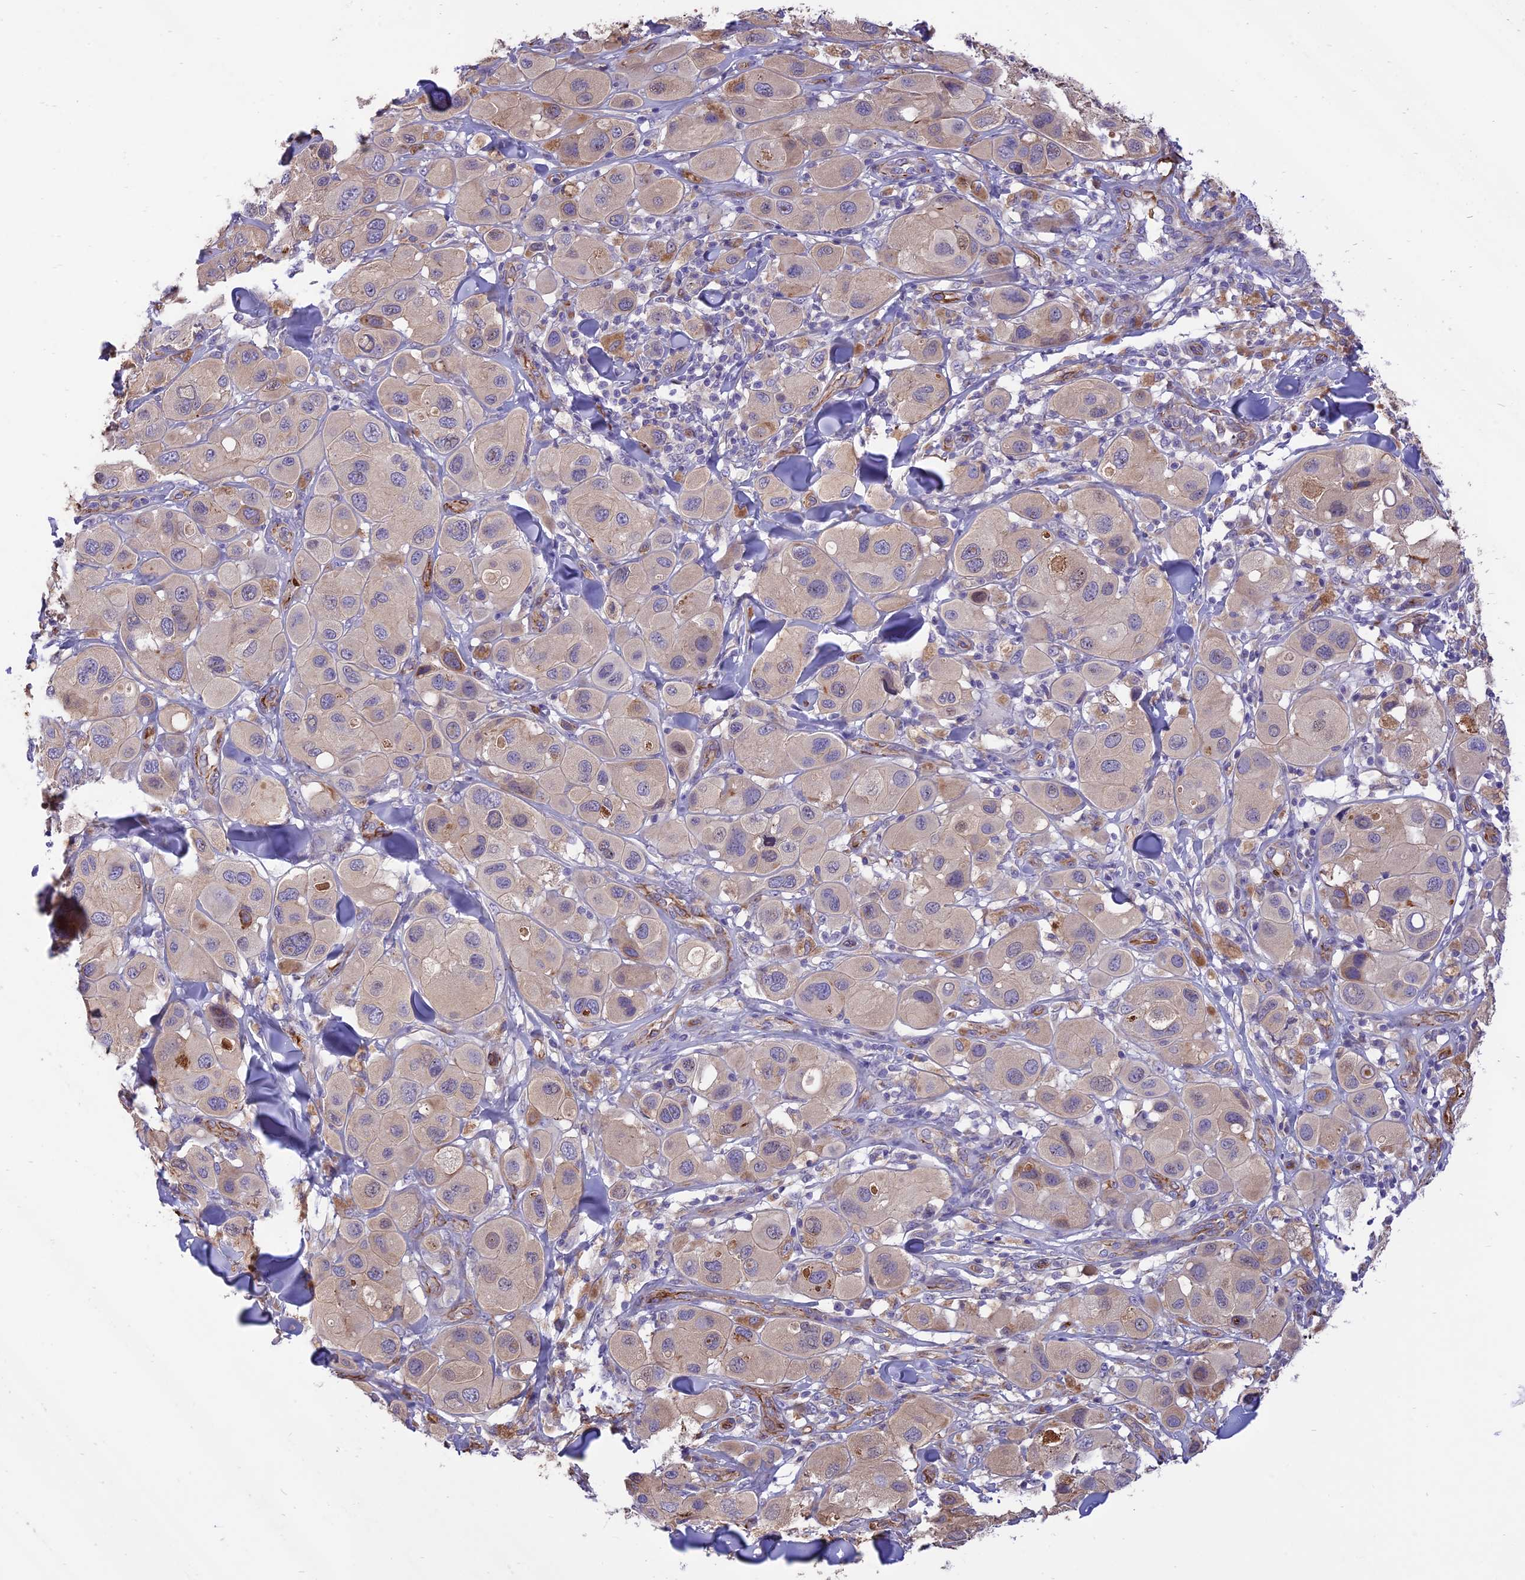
{"staining": {"intensity": "weak", "quantity": "<25%", "location": "cytoplasmic/membranous"}, "tissue": "melanoma", "cell_type": "Tumor cells", "image_type": "cancer", "snomed": [{"axis": "morphology", "description": "Malignant melanoma, Metastatic site"}, {"axis": "topography", "description": "Skin"}], "caption": "The histopathology image shows no significant staining in tumor cells of malignant melanoma (metastatic site).", "gene": "TTC4", "patient": {"sex": "male", "age": 41}}